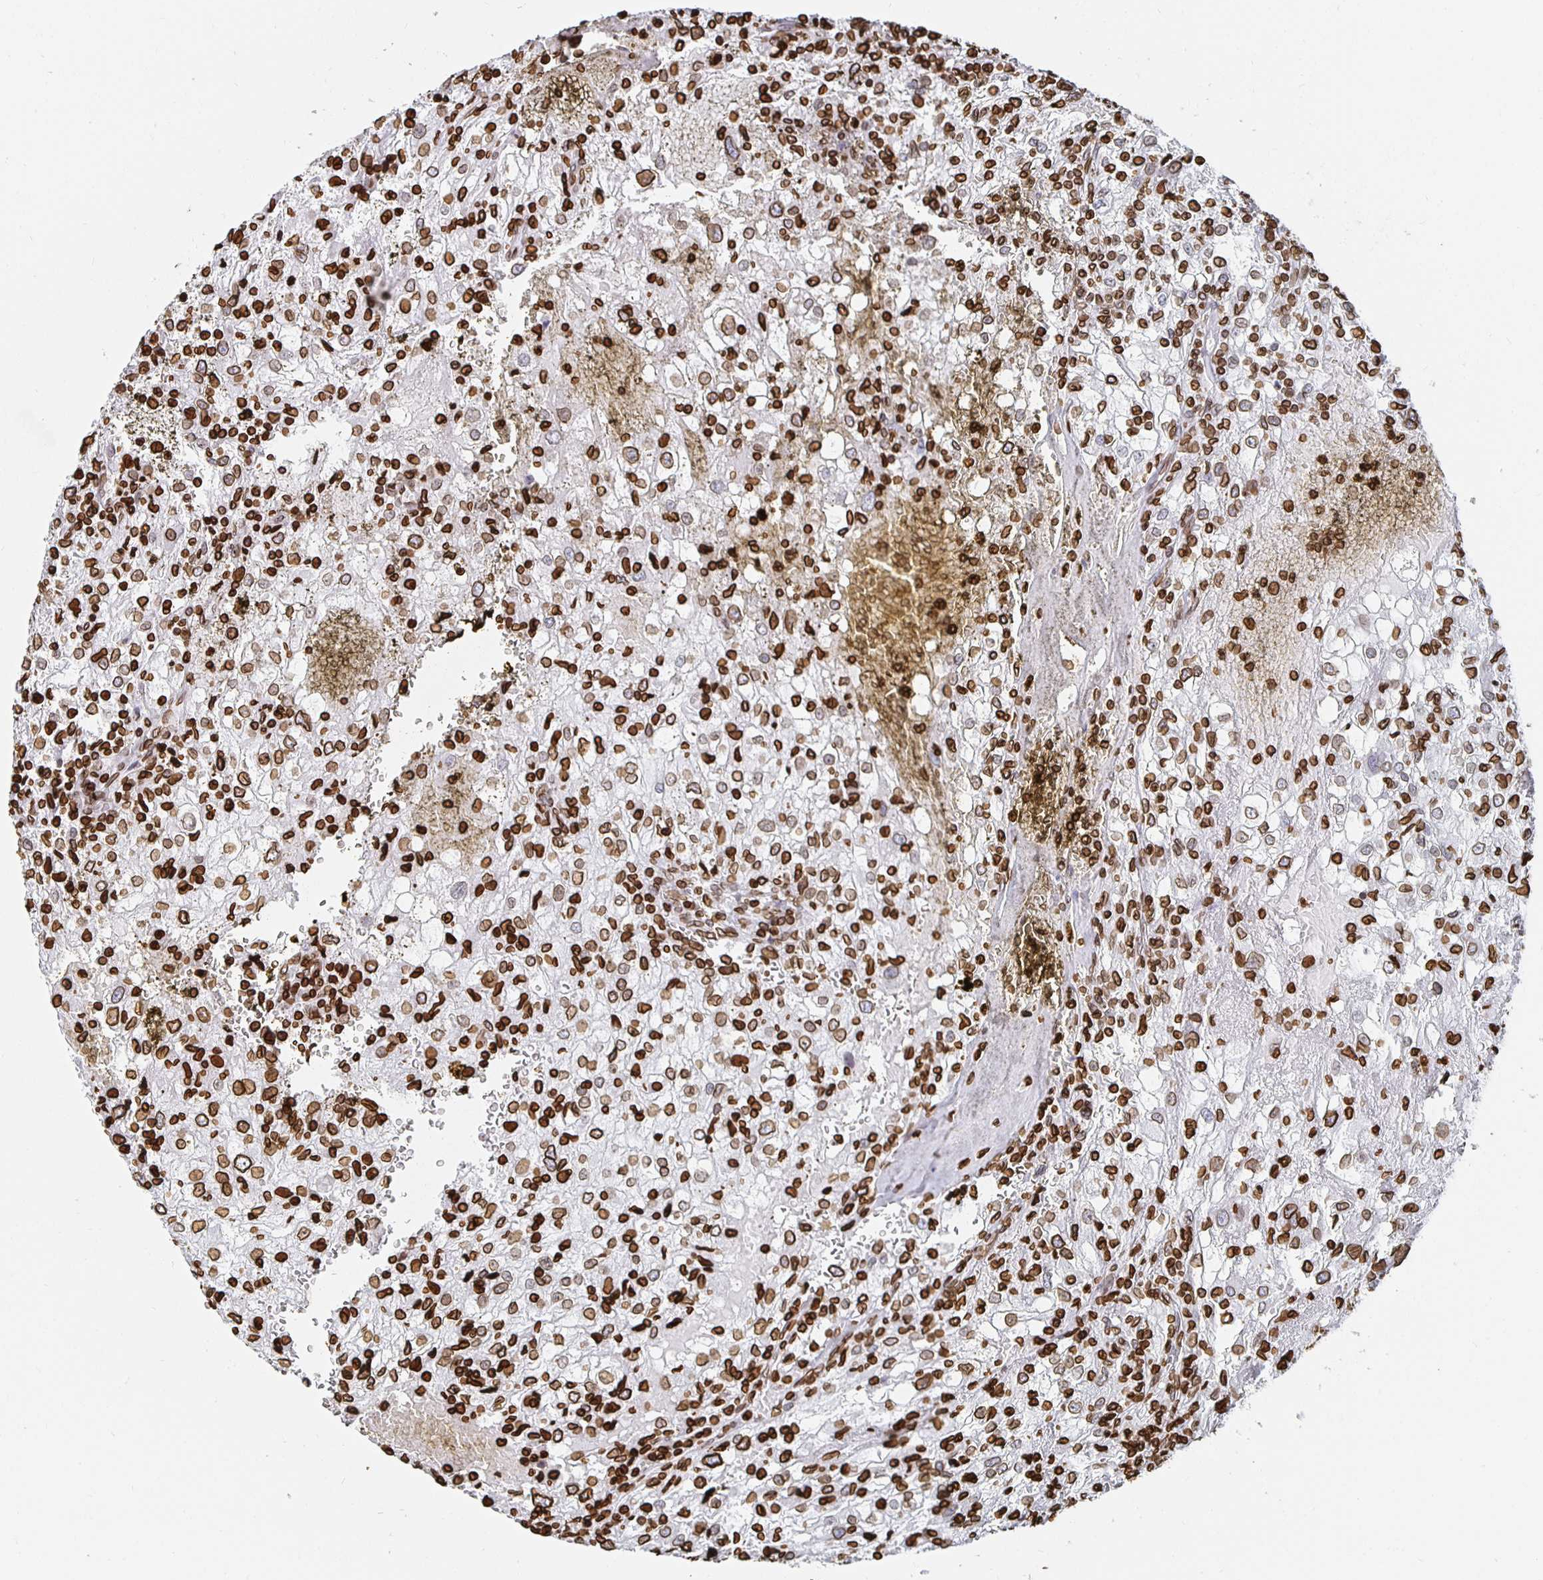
{"staining": {"intensity": "strong", "quantity": ">75%", "location": "cytoplasmic/membranous,nuclear"}, "tissue": "renal cancer", "cell_type": "Tumor cells", "image_type": "cancer", "snomed": [{"axis": "morphology", "description": "Adenocarcinoma, NOS"}, {"axis": "topography", "description": "Kidney"}], "caption": "This histopathology image exhibits renal cancer (adenocarcinoma) stained with IHC to label a protein in brown. The cytoplasmic/membranous and nuclear of tumor cells show strong positivity for the protein. Nuclei are counter-stained blue.", "gene": "LMNB1", "patient": {"sex": "female", "age": 74}}